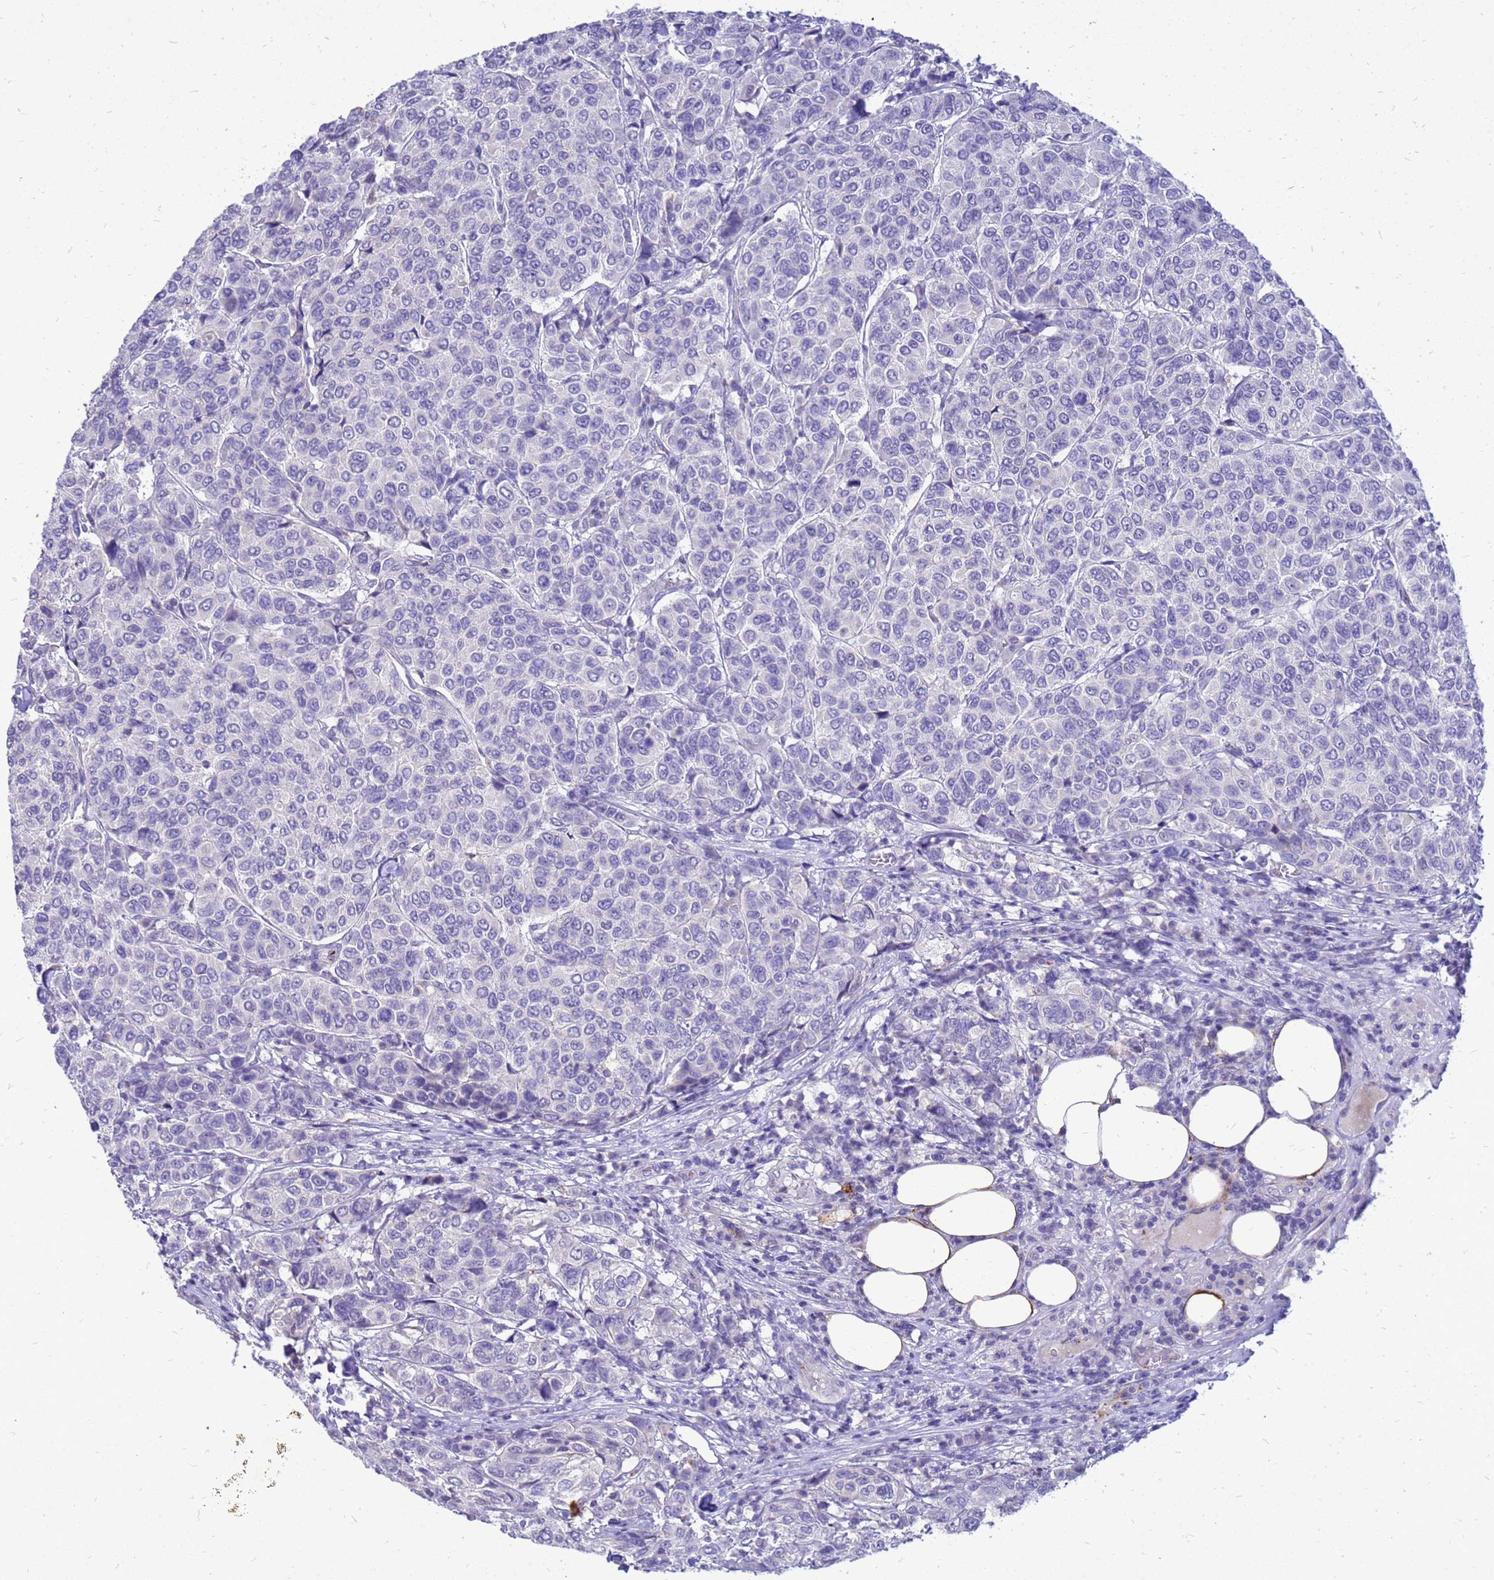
{"staining": {"intensity": "negative", "quantity": "none", "location": "none"}, "tissue": "breast cancer", "cell_type": "Tumor cells", "image_type": "cancer", "snomed": [{"axis": "morphology", "description": "Duct carcinoma"}, {"axis": "topography", "description": "Breast"}], "caption": "This is an immunohistochemistry histopathology image of human breast intraductal carcinoma. There is no staining in tumor cells.", "gene": "AKR1C1", "patient": {"sex": "female", "age": 55}}